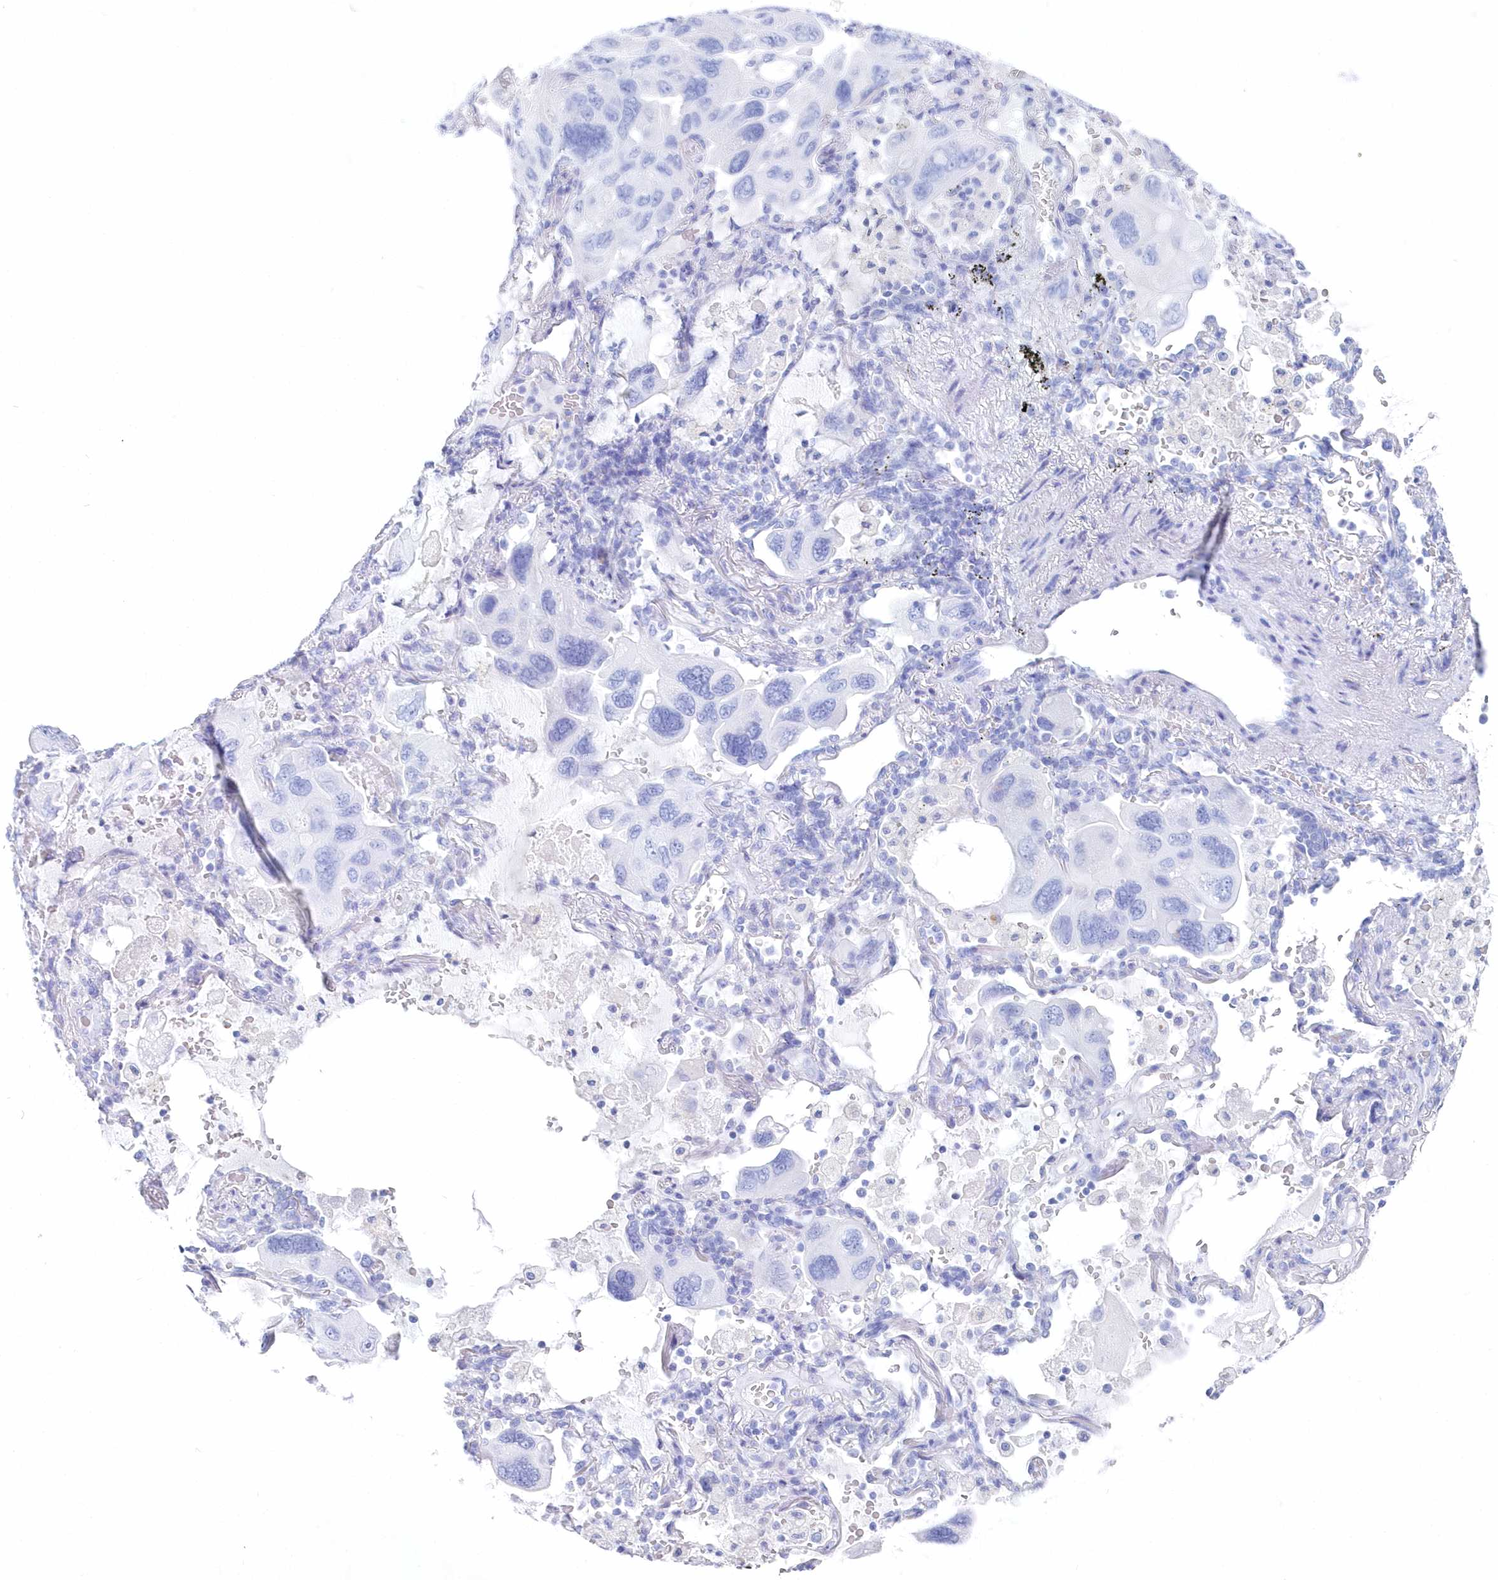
{"staining": {"intensity": "negative", "quantity": "none", "location": "none"}, "tissue": "lung cancer", "cell_type": "Tumor cells", "image_type": "cancer", "snomed": [{"axis": "morphology", "description": "Squamous cell carcinoma, NOS"}, {"axis": "topography", "description": "Lung"}], "caption": "This is an immunohistochemistry micrograph of human lung cancer. There is no positivity in tumor cells.", "gene": "CSNK1G2", "patient": {"sex": "female", "age": 73}}